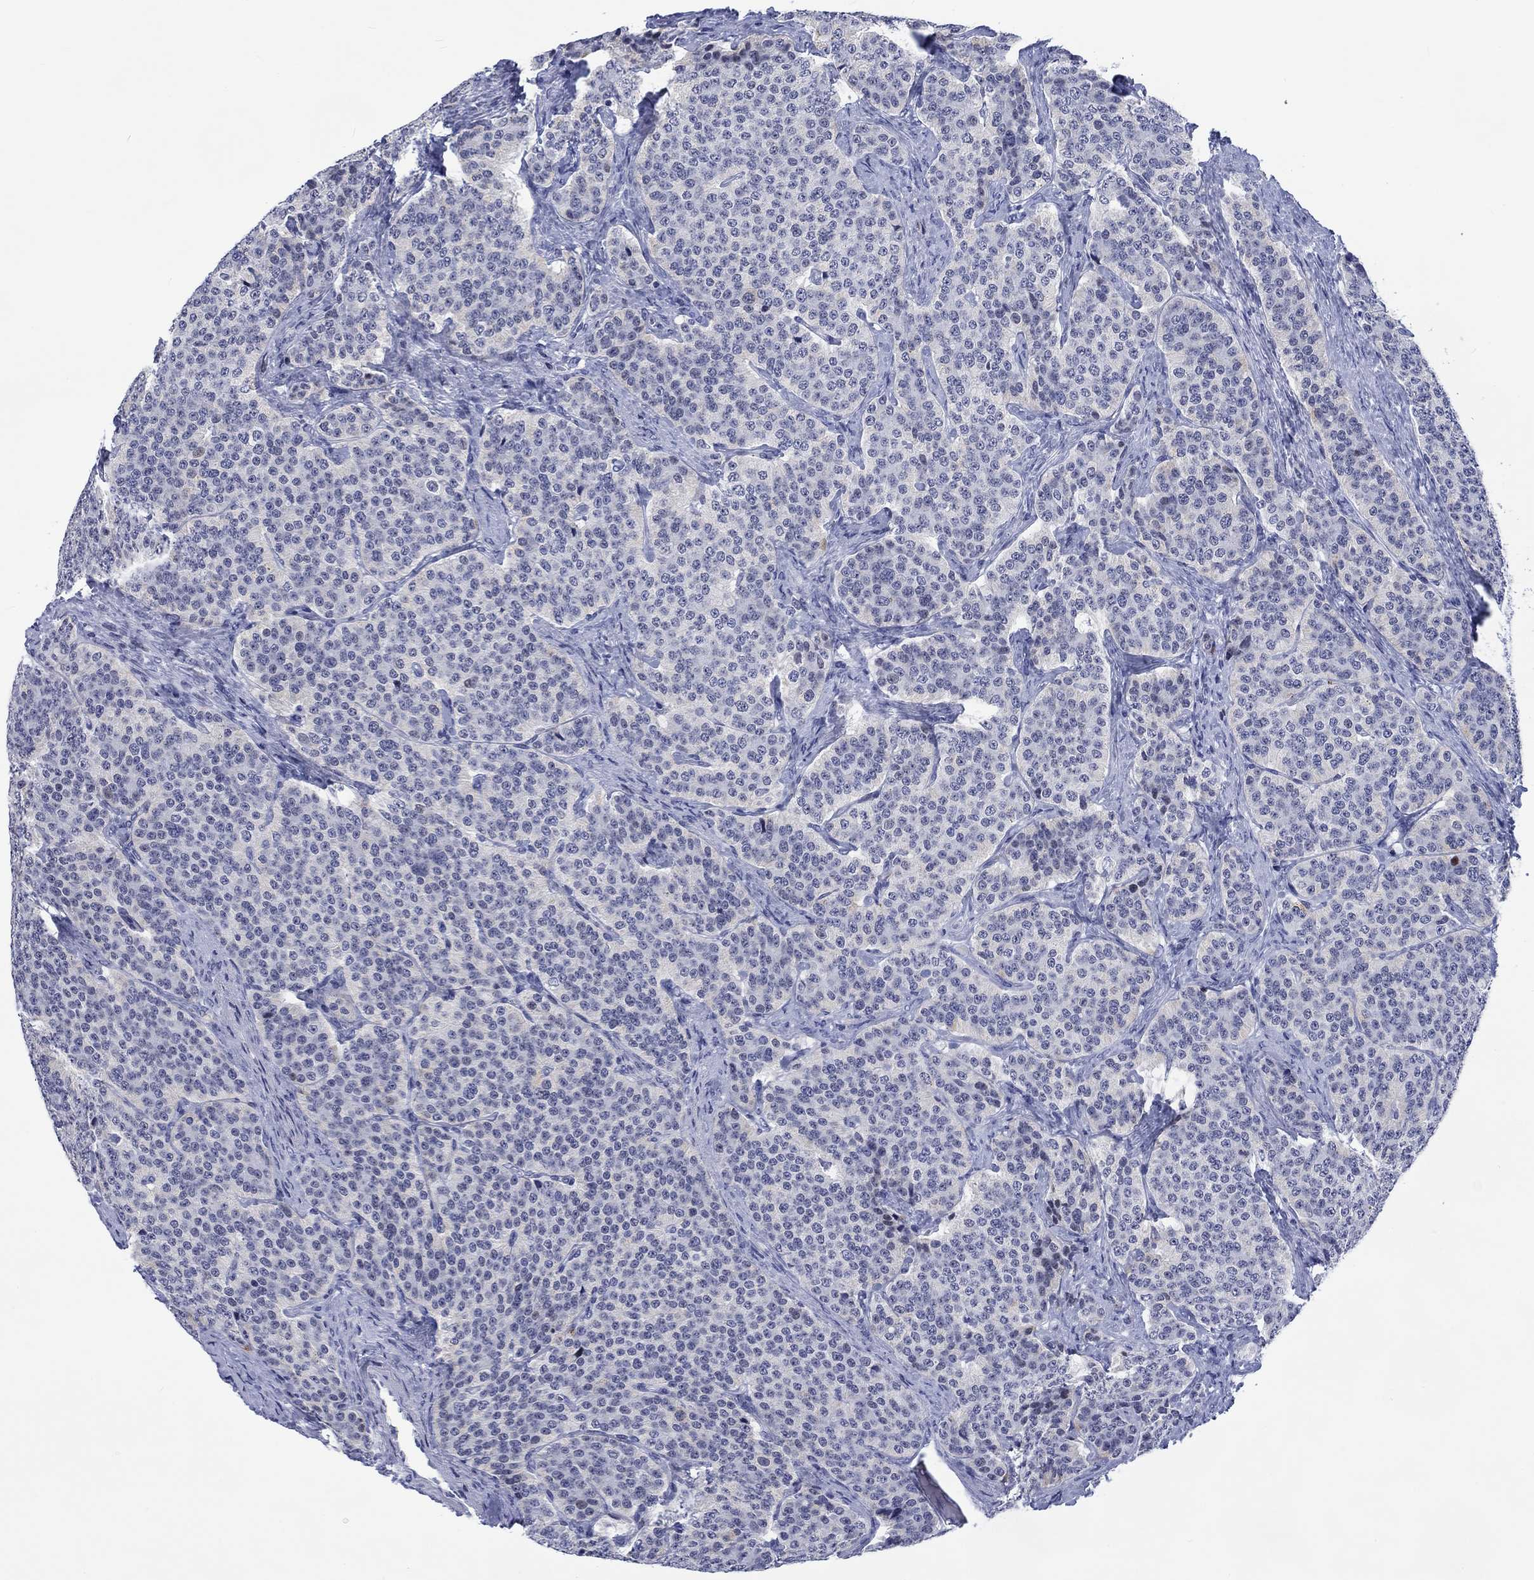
{"staining": {"intensity": "negative", "quantity": "none", "location": "none"}, "tissue": "carcinoid", "cell_type": "Tumor cells", "image_type": "cancer", "snomed": [{"axis": "morphology", "description": "Carcinoid, malignant, NOS"}, {"axis": "topography", "description": "Small intestine"}], "caption": "A histopathology image of human carcinoid (malignant) is negative for staining in tumor cells. (Immunohistochemistry, brightfield microscopy, high magnification).", "gene": "CDCA2", "patient": {"sex": "female", "age": 58}}